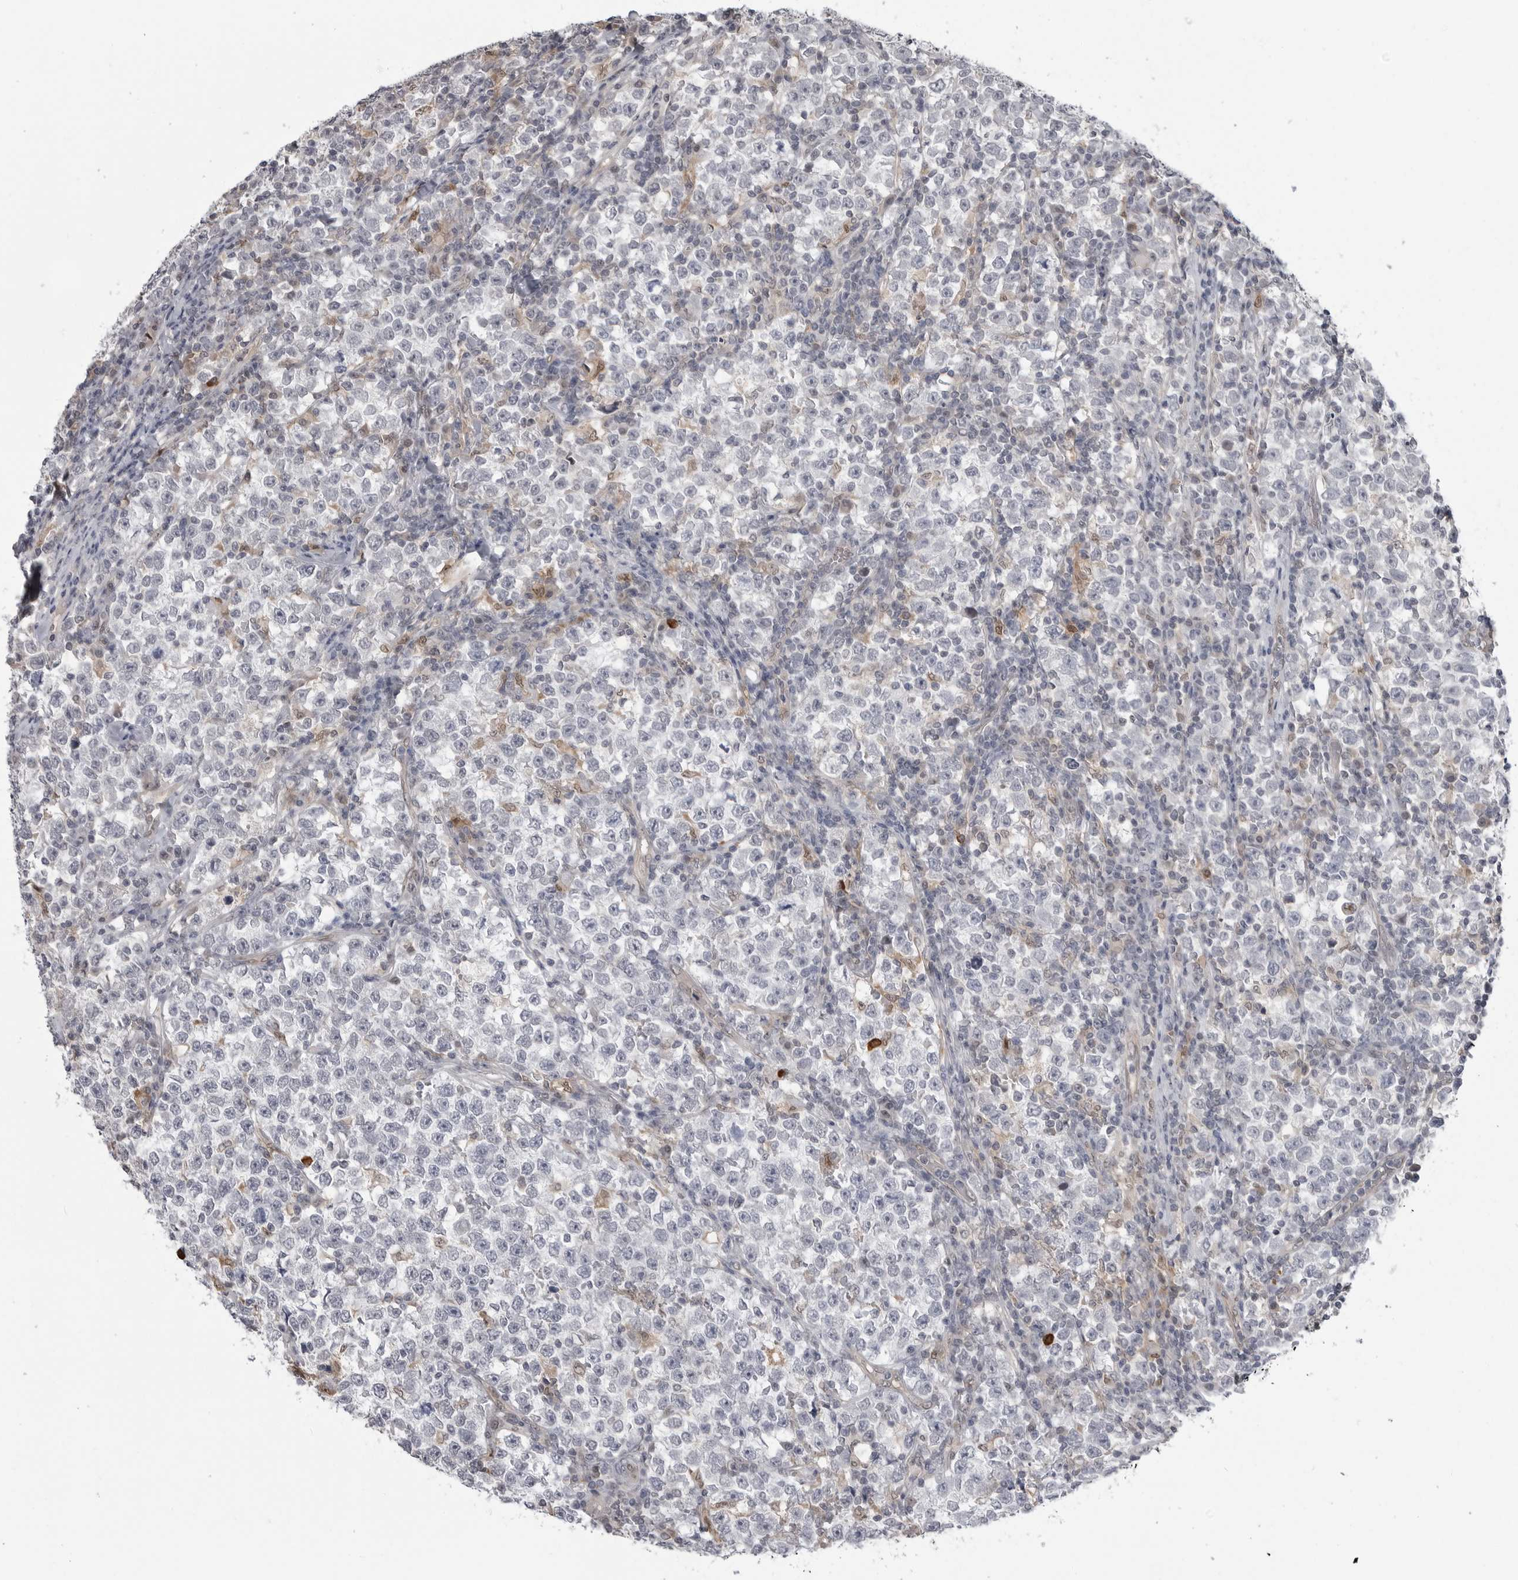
{"staining": {"intensity": "negative", "quantity": "none", "location": "none"}, "tissue": "testis cancer", "cell_type": "Tumor cells", "image_type": "cancer", "snomed": [{"axis": "morphology", "description": "Normal tissue, NOS"}, {"axis": "morphology", "description": "Seminoma, NOS"}, {"axis": "topography", "description": "Testis"}], "caption": "Testis cancer (seminoma) was stained to show a protein in brown. There is no significant expression in tumor cells.", "gene": "PNPO", "patient": {"sex": "male", "age": 43}}